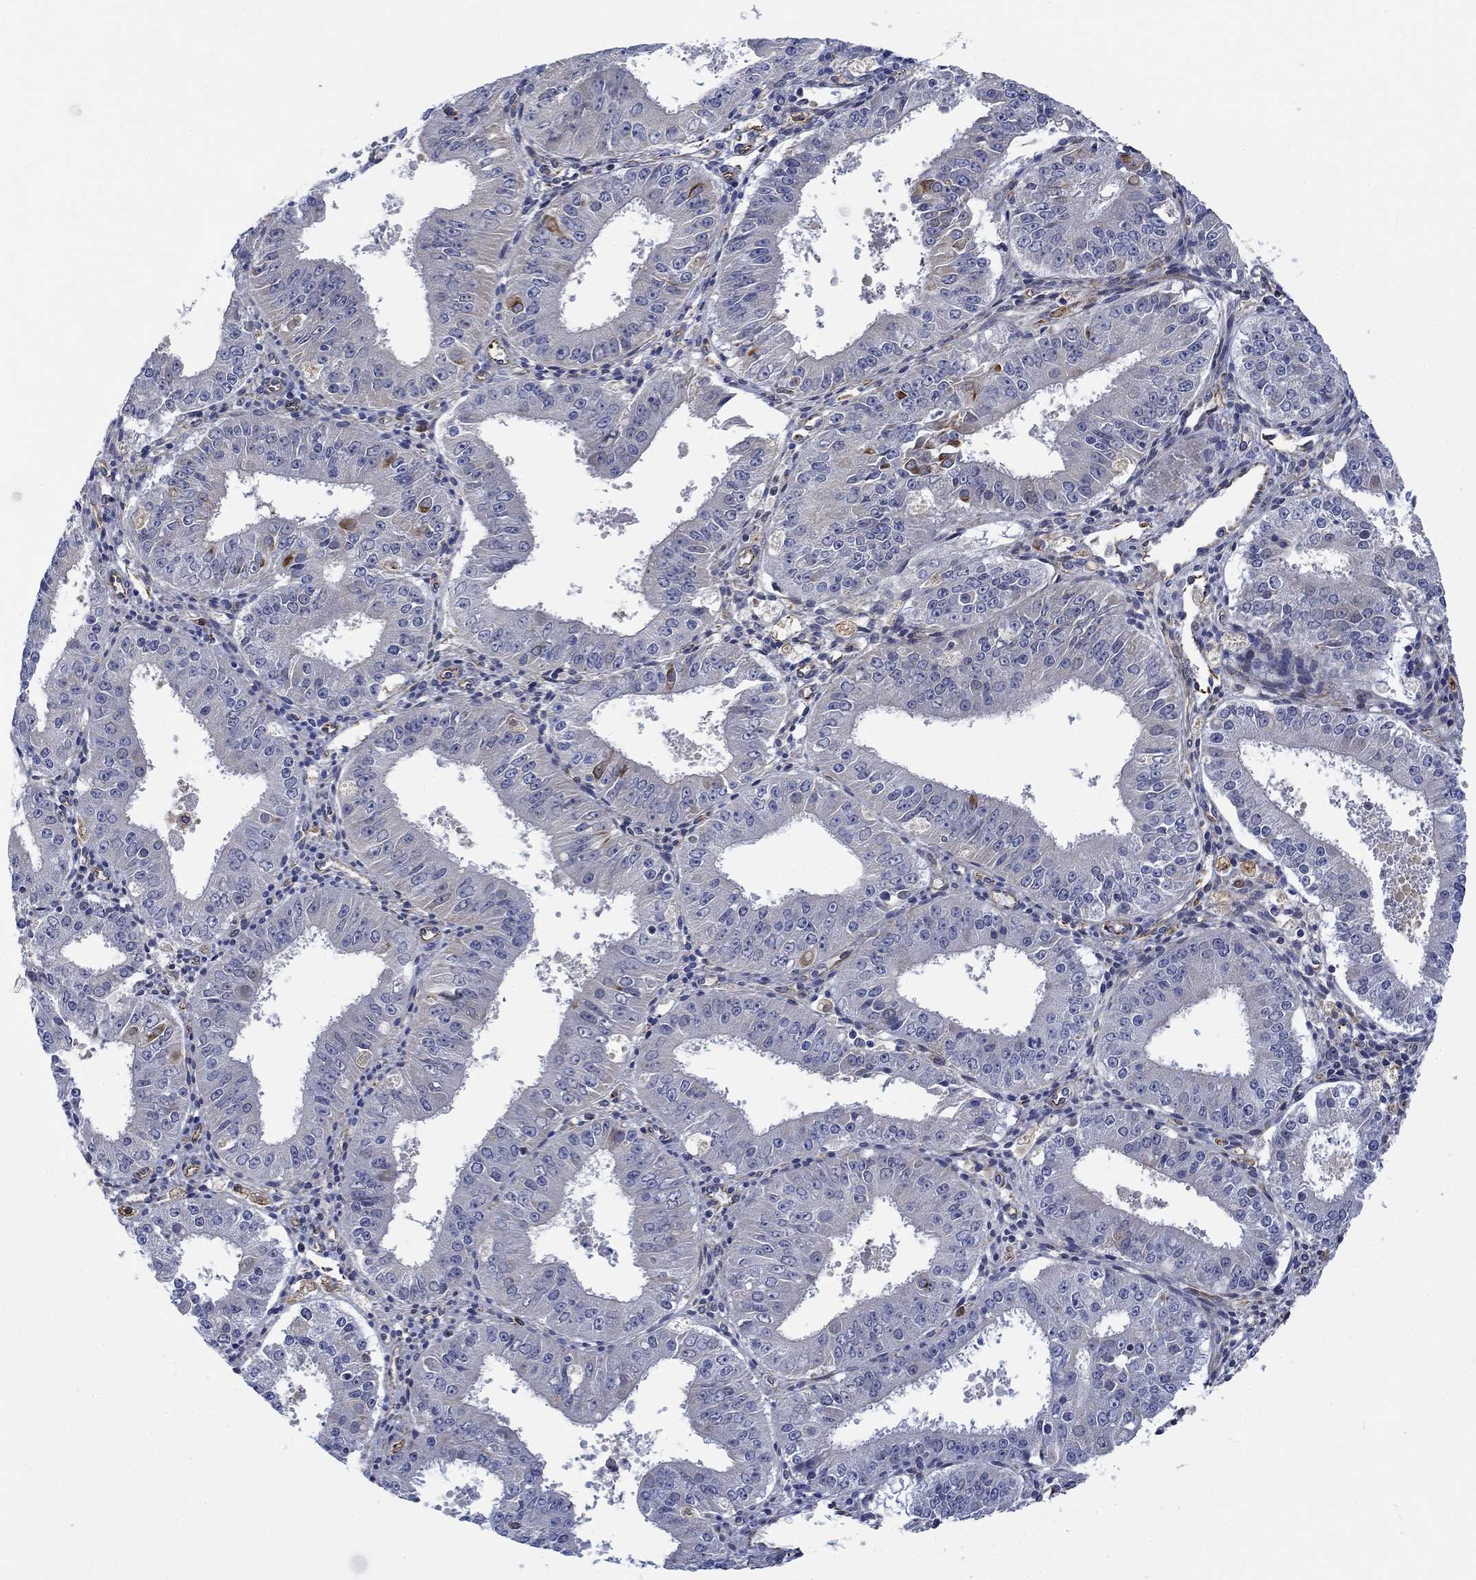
{"staining": {"intensity": "strong", "quantity": "<25%", "location": "cytoplasmic/membranous"}, "tissue": "ovarian cancer", "cell_type": "Tumor cells", "image_type": "cancer", "snomed": [{"axis": "morphology", "description": "Carcinoma, endometroid"}, {"axis": "topography", "description": "Ovary"}], "caption": "DAB immunohistochemical staining of human ovarian cancer (endometroid carcinoma) displays strong cytoplasmic/membranous protein positivity in approximately <25% of tumor cells.", "gene": "CAMK1D", "patient": {"sex": "female", "age": 42}}